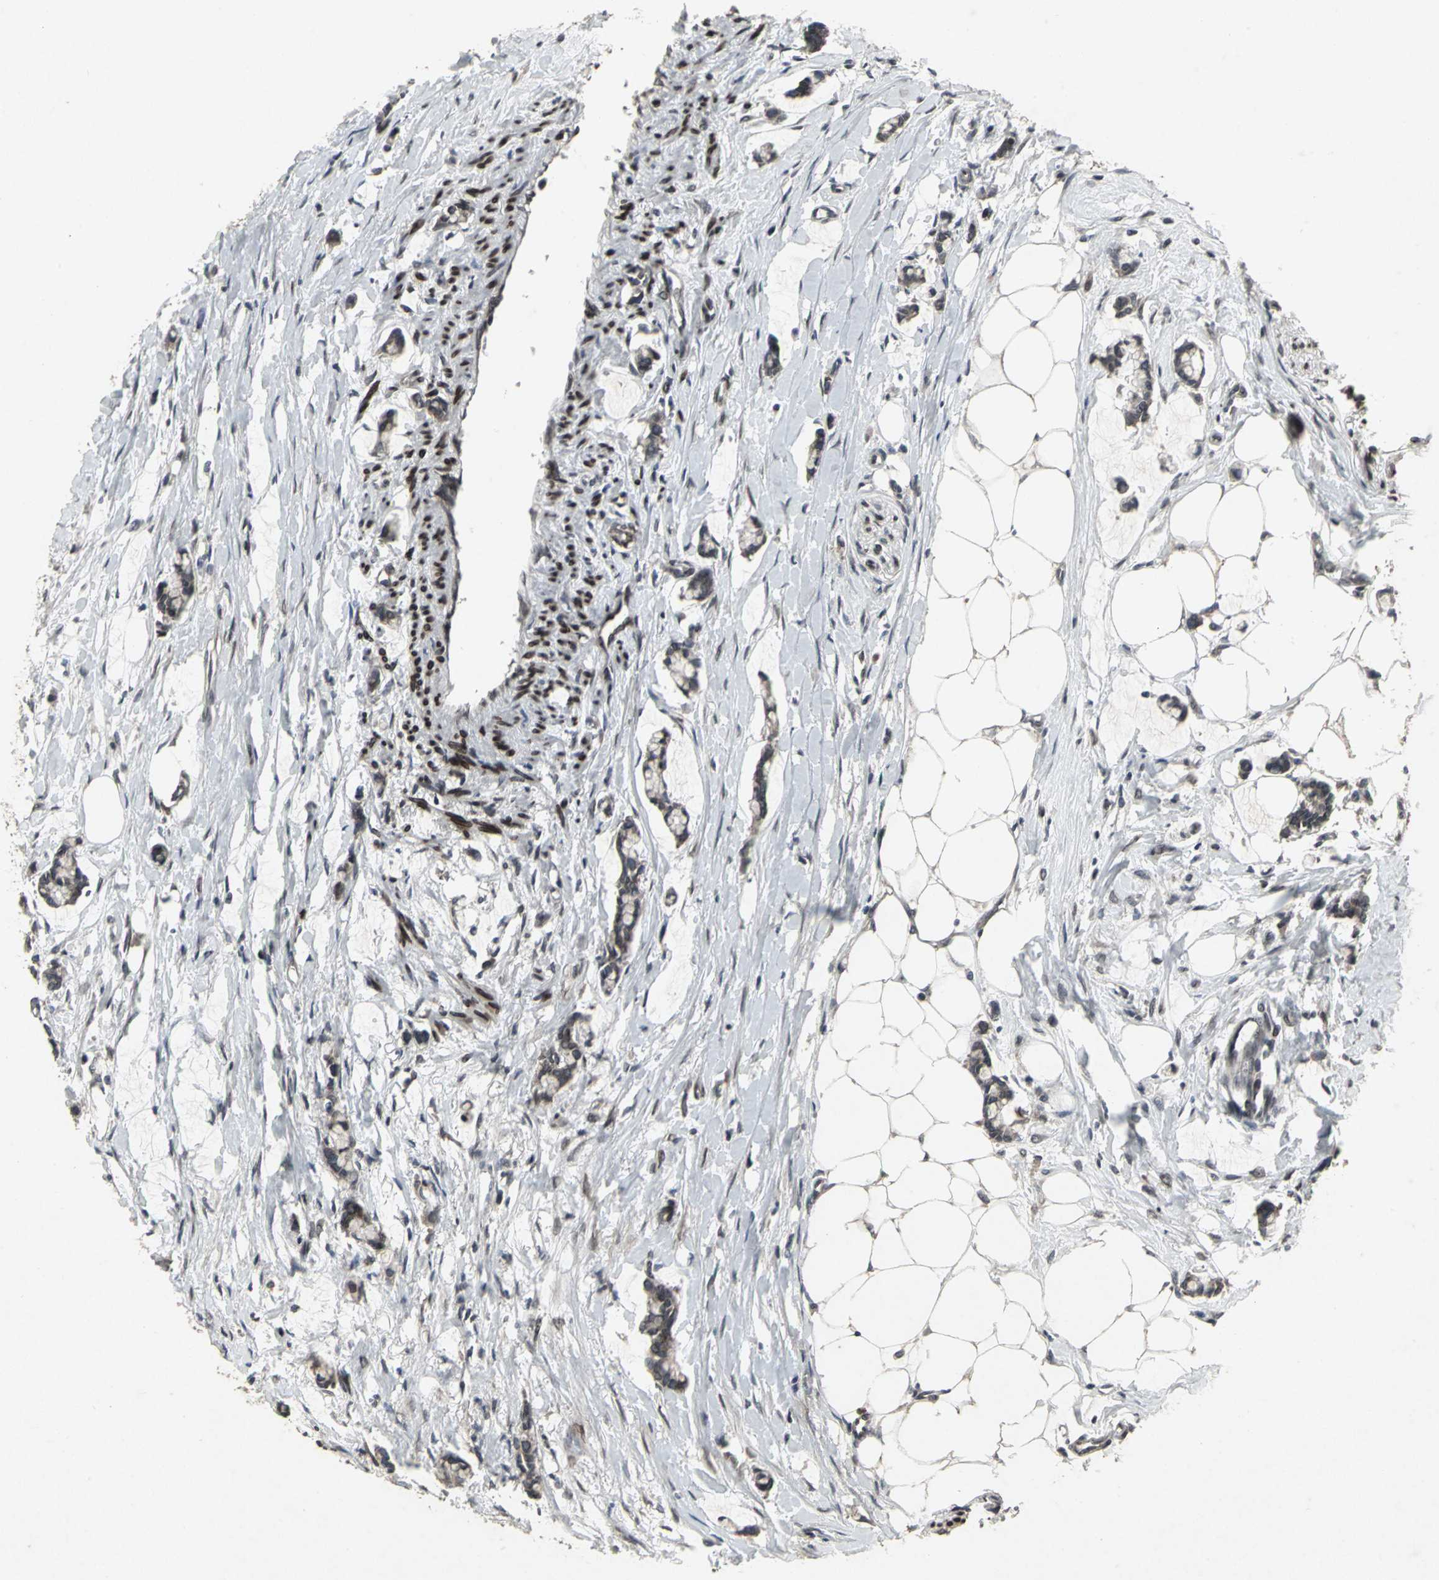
{"staining": {"intensity": "strong", "quantity": ">75%", "location": "nuclear"}, "tissue": "colorectal cancer", "cell_type": "Tumor cells", "image_type": "cancer", "snomed": [{"axis": "morphology", "description": "Normal tissue, NOS"}, {"axis": "morphology", "description": "Adenocarcinoma, NOS"}, {"axis": "topography", "description": "Colon"}, {"axis": "topography", "description": "Peripheral nerve tissue"}], "caption": "High-power microscopy captured an immunohistochemistry image of adenocarcinoma (colorectal), revealing strong nuclear positivity in about >75% of tumor cells.", "gene": "SH2B3", "patient": {"sex": "male", "age": 14}}